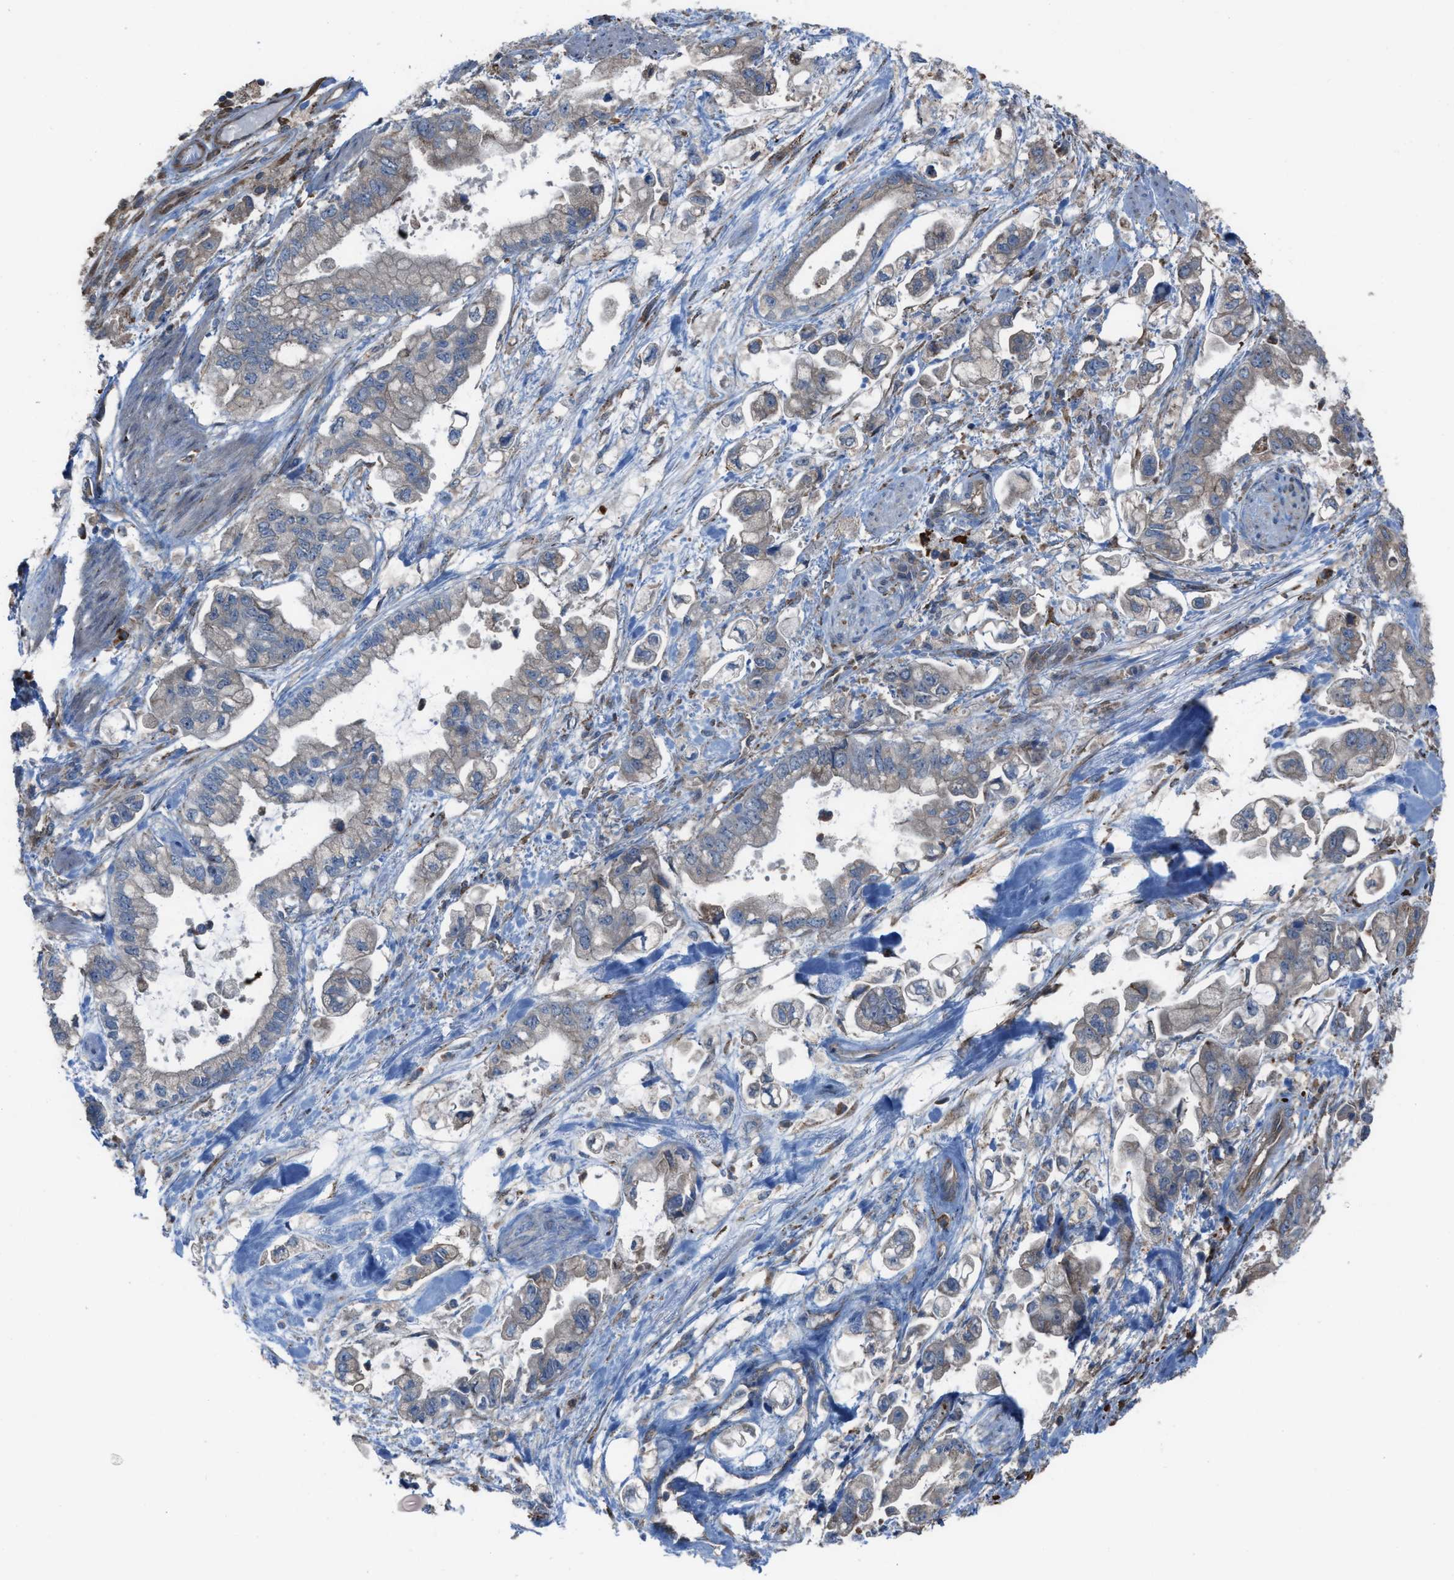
{"staining": {"intensity": "negative", "quantity": "none", "location": "none"}, "tissue": "stomach cancer", "cell_type": "Tumor cells", "image_type": "cancer", "snomed": [{"axis": "morphology", "description": "Normal tissue, NOS"}, {"axis": "morphology", "description": "Adenocarcinoma, NOS"}, {"axis": "topography", "description": "Stomach"}], "caption": "The image reveals no significant positivity in tumor cells of stomach cancer (adenocarcinoma).", "gene": "PLAA", "patient": {"sex": "male", "age": 62}}